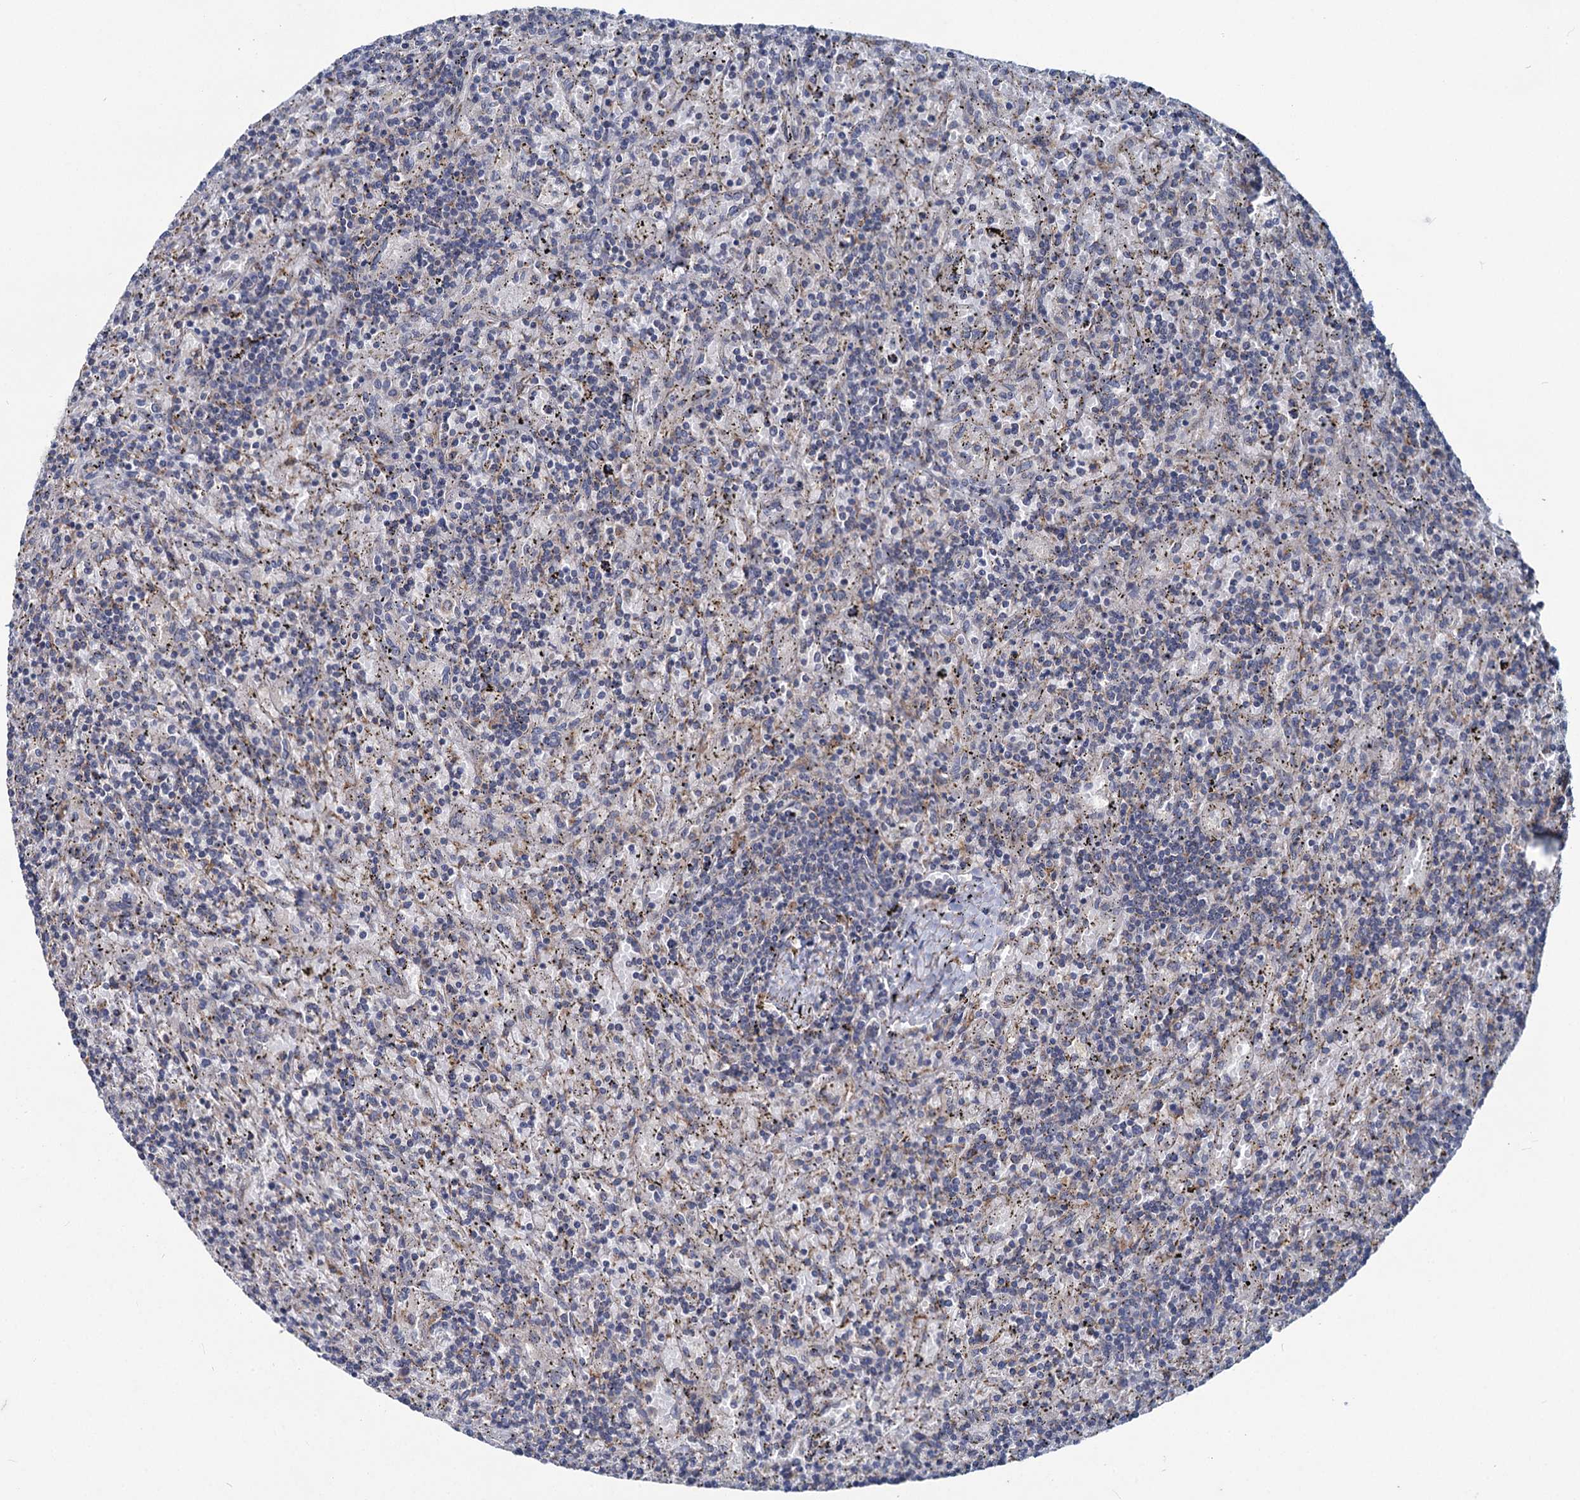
{"staining": {"intensity": "negative", "quantity": "none", "location": "none"}, "tissue": "lymphoma", "cell_type": "Tumor cells", "image_type": "cancer", "snomed": [{"axis": "morphology", "description": "Malignant lymphoma, non-Hodgkin's type, Low grade"}, {"axis": "topography", "description": "Spleen"}], "caption": "Protein analysis of malignant lymphoma, non-Hodgkin's type (low-grade) exhibits no significant positivity in tumor cells.", "gene": "ADCY2", "patient": {"sex": "male", "age": 76}}